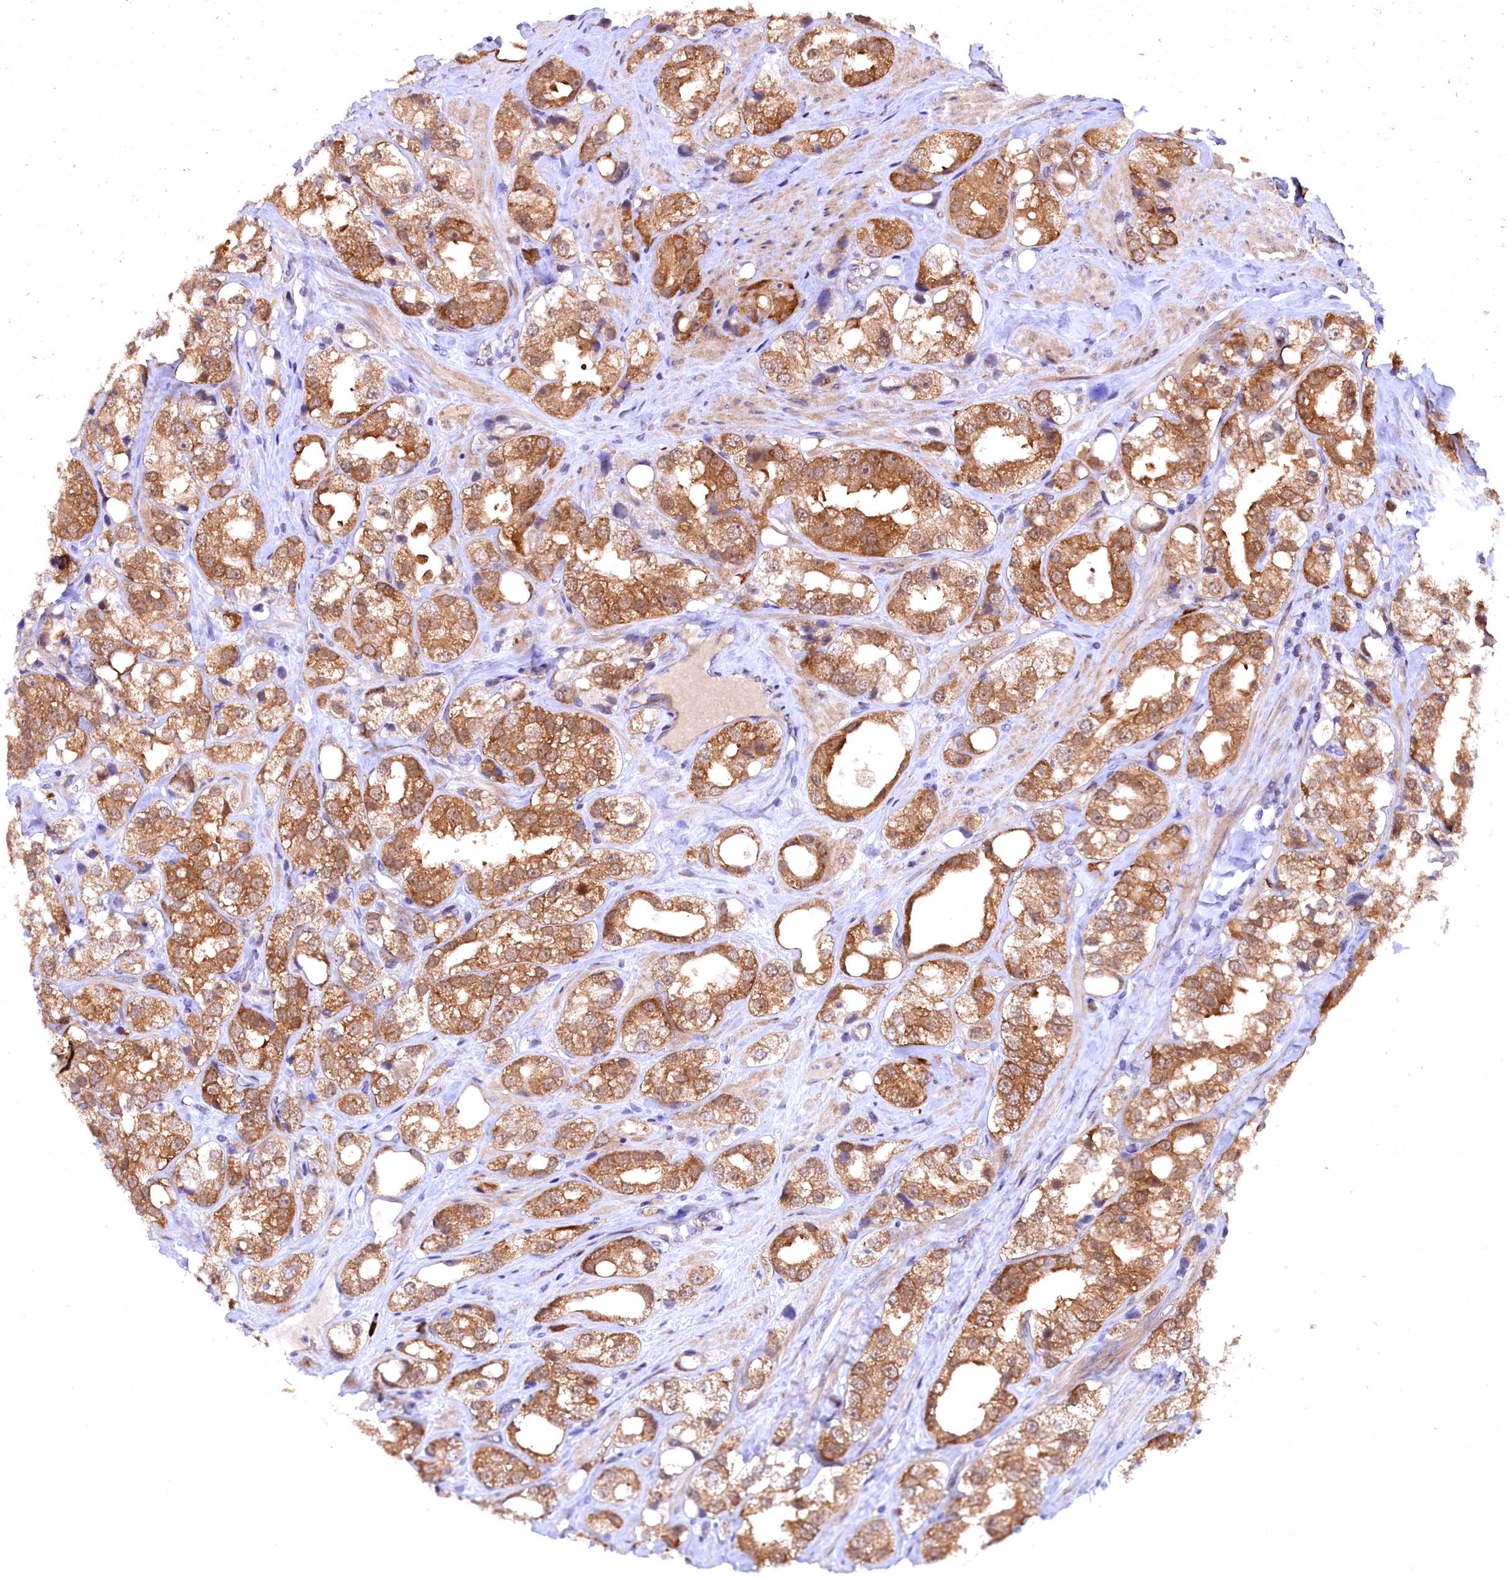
{"staining": {"intensity": "moderate", "quantity": ">75%", "location": "cytoplasmic/membranous"}, "tissue": "prostate cancer", "cell_type": "Tumor cells", "image_type": "cancer", "snomed": [{"axis": "morphology", "description": "Adenocarcinoma, NOS"}, {"axis": "topography", "description": "Prostate"}], "caption": "Prostate cancer was stained to show a protein in brown. There is medium levels of moderate cytoplasmic/membranous positivity in approximately >75% of tumor cells.", "gene": "JPT2", "patient": {"sex": "male", "age": 79}}